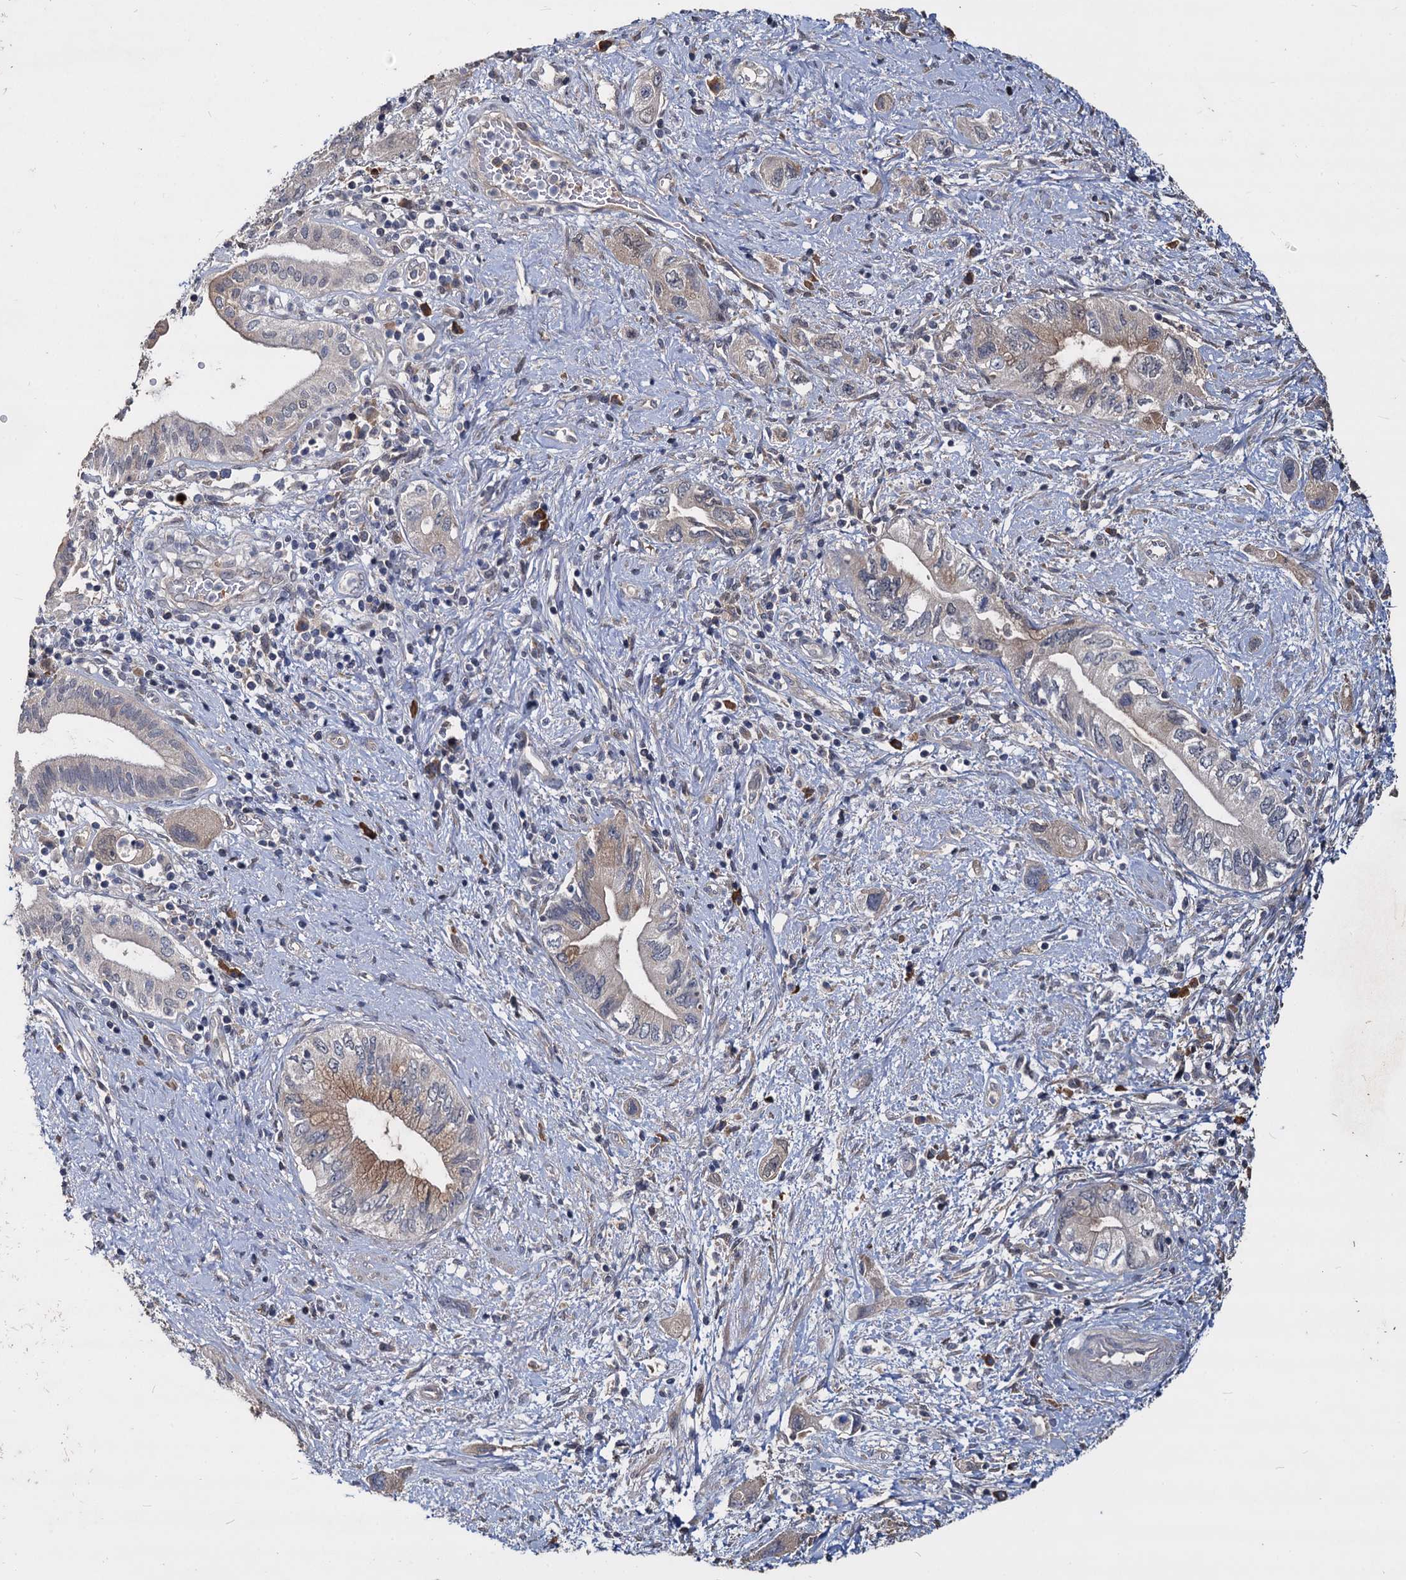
{"staining": {"intensity": "moderate", "quantity": "25%-75%", "location": "cytoplasmic/membranous"}, "tissue": "pancreatic cancer", "cell_type": "Tumor cells", "image_type": "cancer", "snomed": [{"axis": "morphology", "description": "Adenocarcinoma, NOS"}, {"axis": "topography", "description": "Pancreas"}], "caption": "A brown stain shows moderate cytoplasmic/membranous positivity of a protein in human adenocarcinoma (pancreatic) tumor cells. The staining was performed using DAB, with brown indicating positive protein expression. Nuclei are stained blue with hematoxylin.", "gene": "CCDC184", "patient": {"sex": "female", "age": 73}}